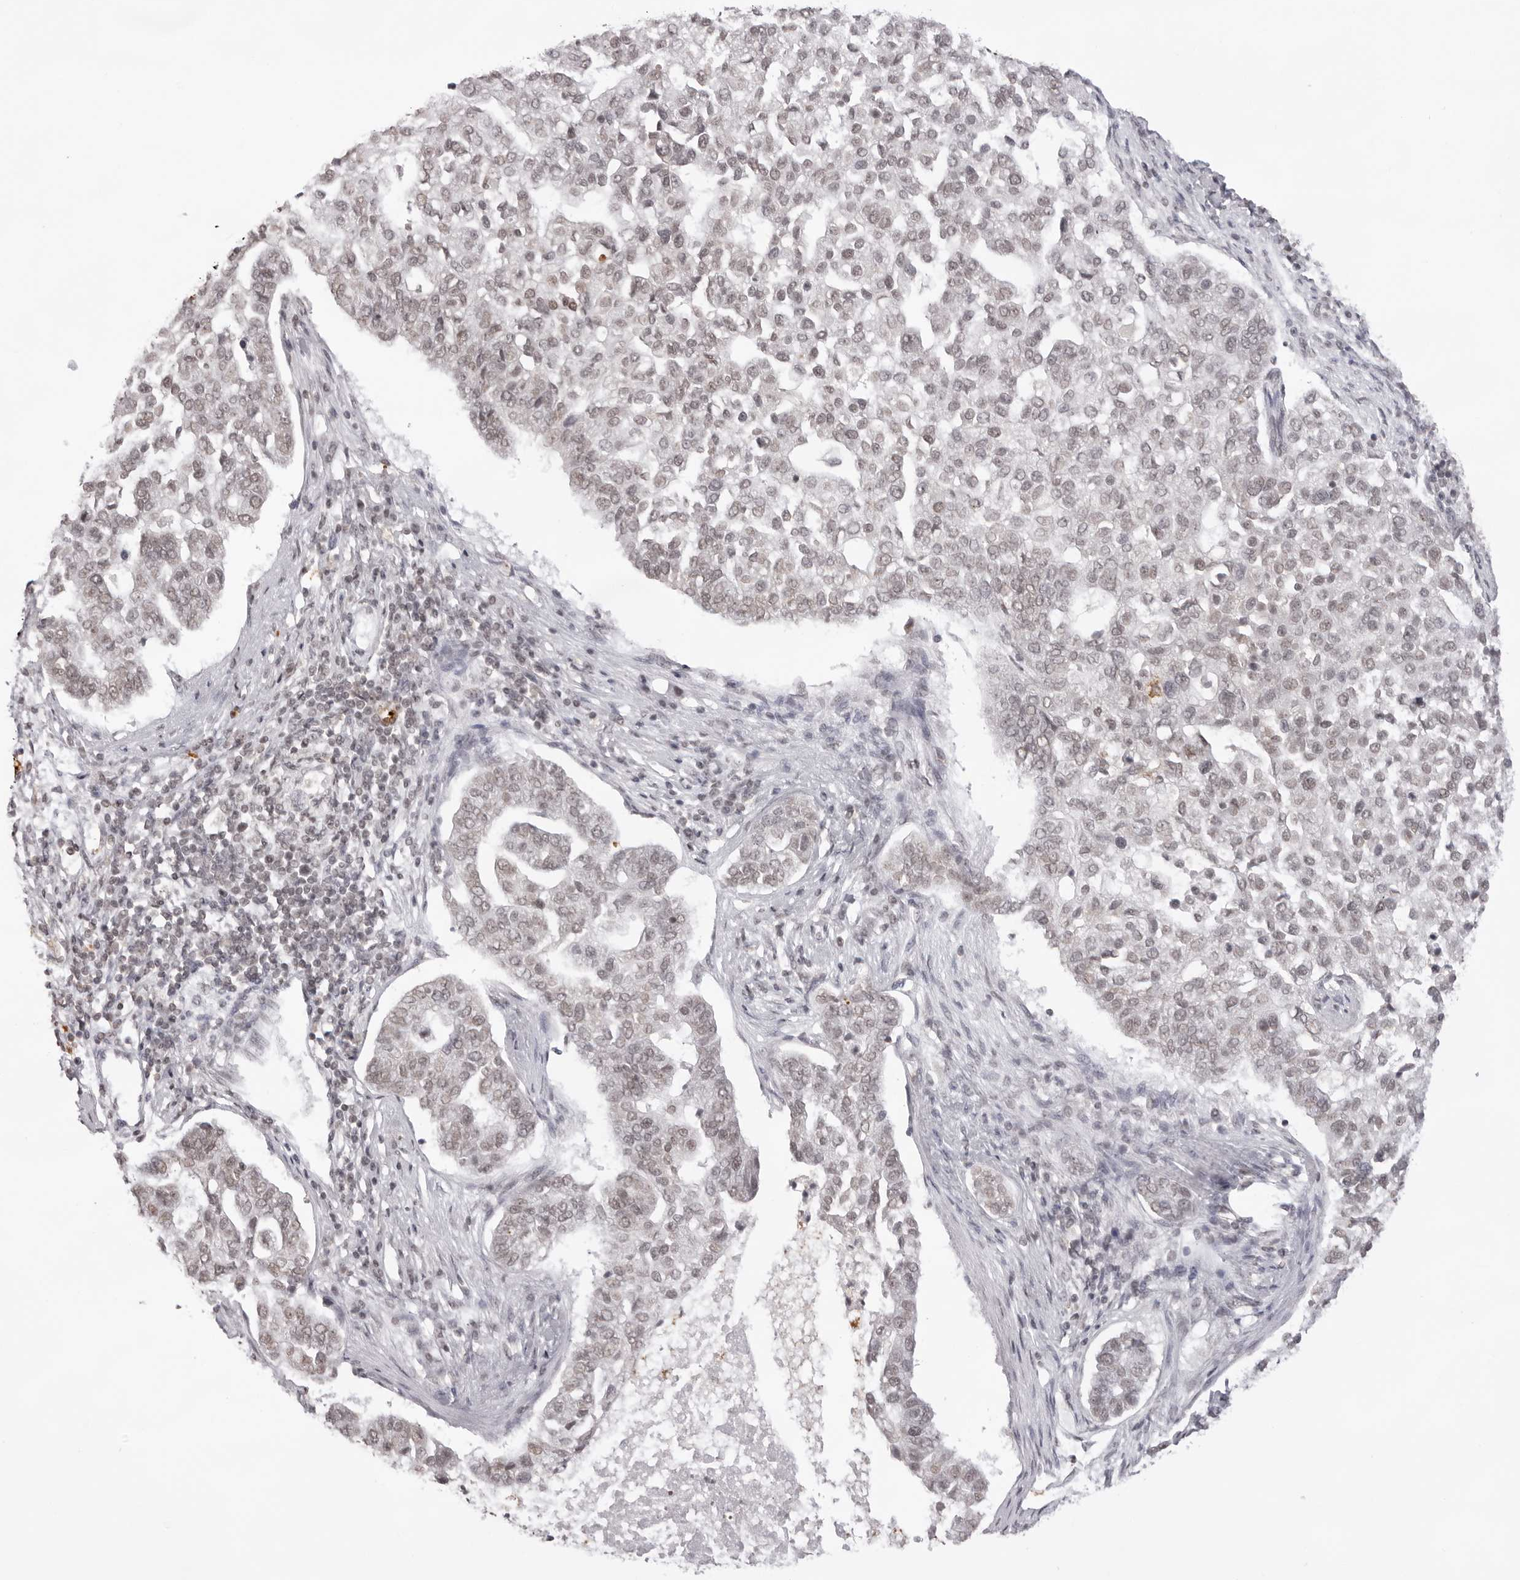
{"staining": {"intensity": "weak", "quantity": ">75%", "location": "nuclear"}, "tissue": "pancreatic cancer", "cell_type": "Tumor cells", "image_type": "cancer", "snomed": [{"axis": "morphology", "description": "Adenocarcinoma, NOS"}, {"axis": "topography", "description": "Pancreas"}], "caption": "IHC micrograph of human pancreatic cancer stained for a protein (brown), which reveals low levels of weak nuclear expression in approximately >75% of tumor cells.", "gene": "NTM", "patient": {"sex": "female", "age": 61}}